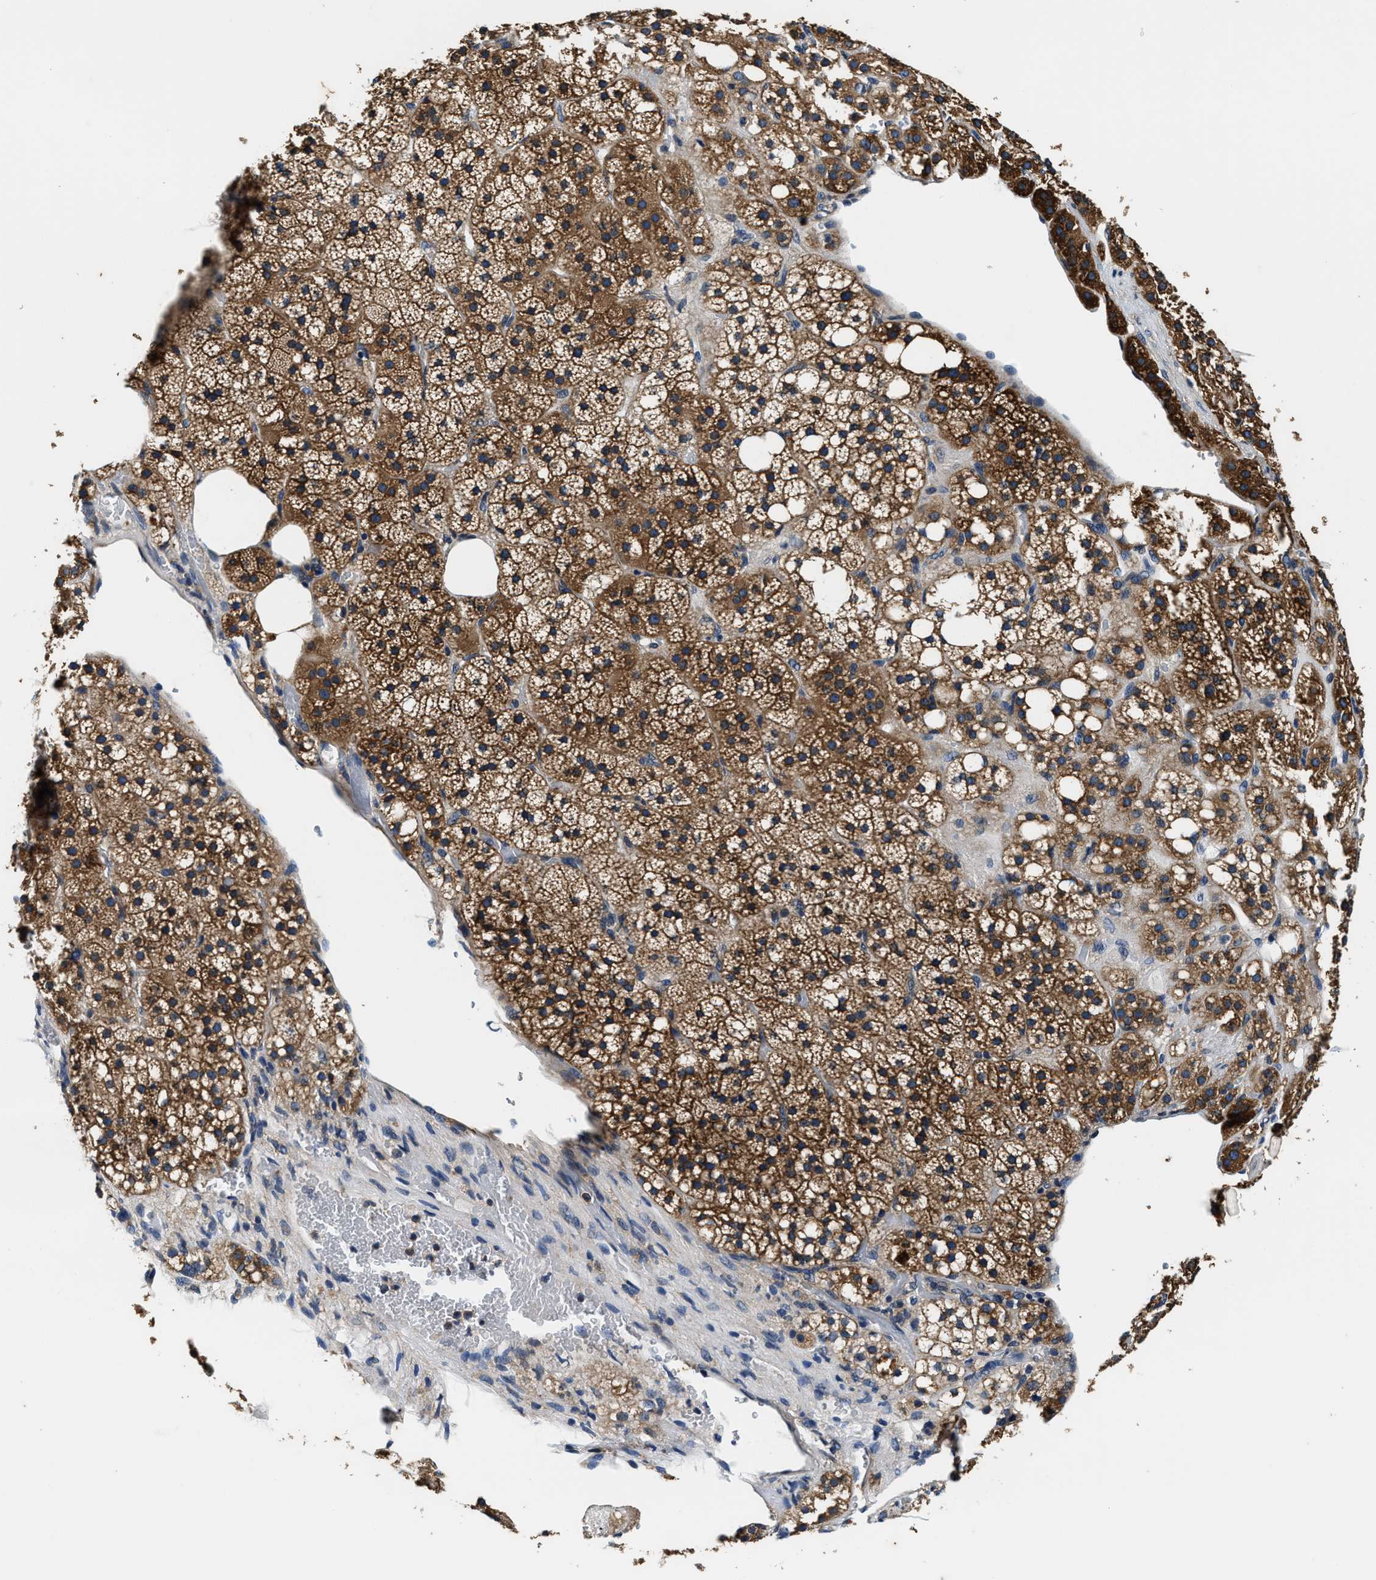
{"staining": {"intensity": "moderate", "quantity": ">75%", "location": "cytoplasmic/membranous"}, "tissue": "adrenal gland", "cell_type": "Glandular cells", "image_type": "normal", "snomed": [{"axis": "morphology", "description": "Normal tissue, NOS"}, {"axis": "topography", "description": "Adrenal gland"}], "caption": "A medium amount of moderate cytoplasmic/membranous positivity is seen in approximately >75% of glandular cells in normal adrenal gland.", "gene": "PI4KB", "patient": {"sex": "female", "age": 59}}